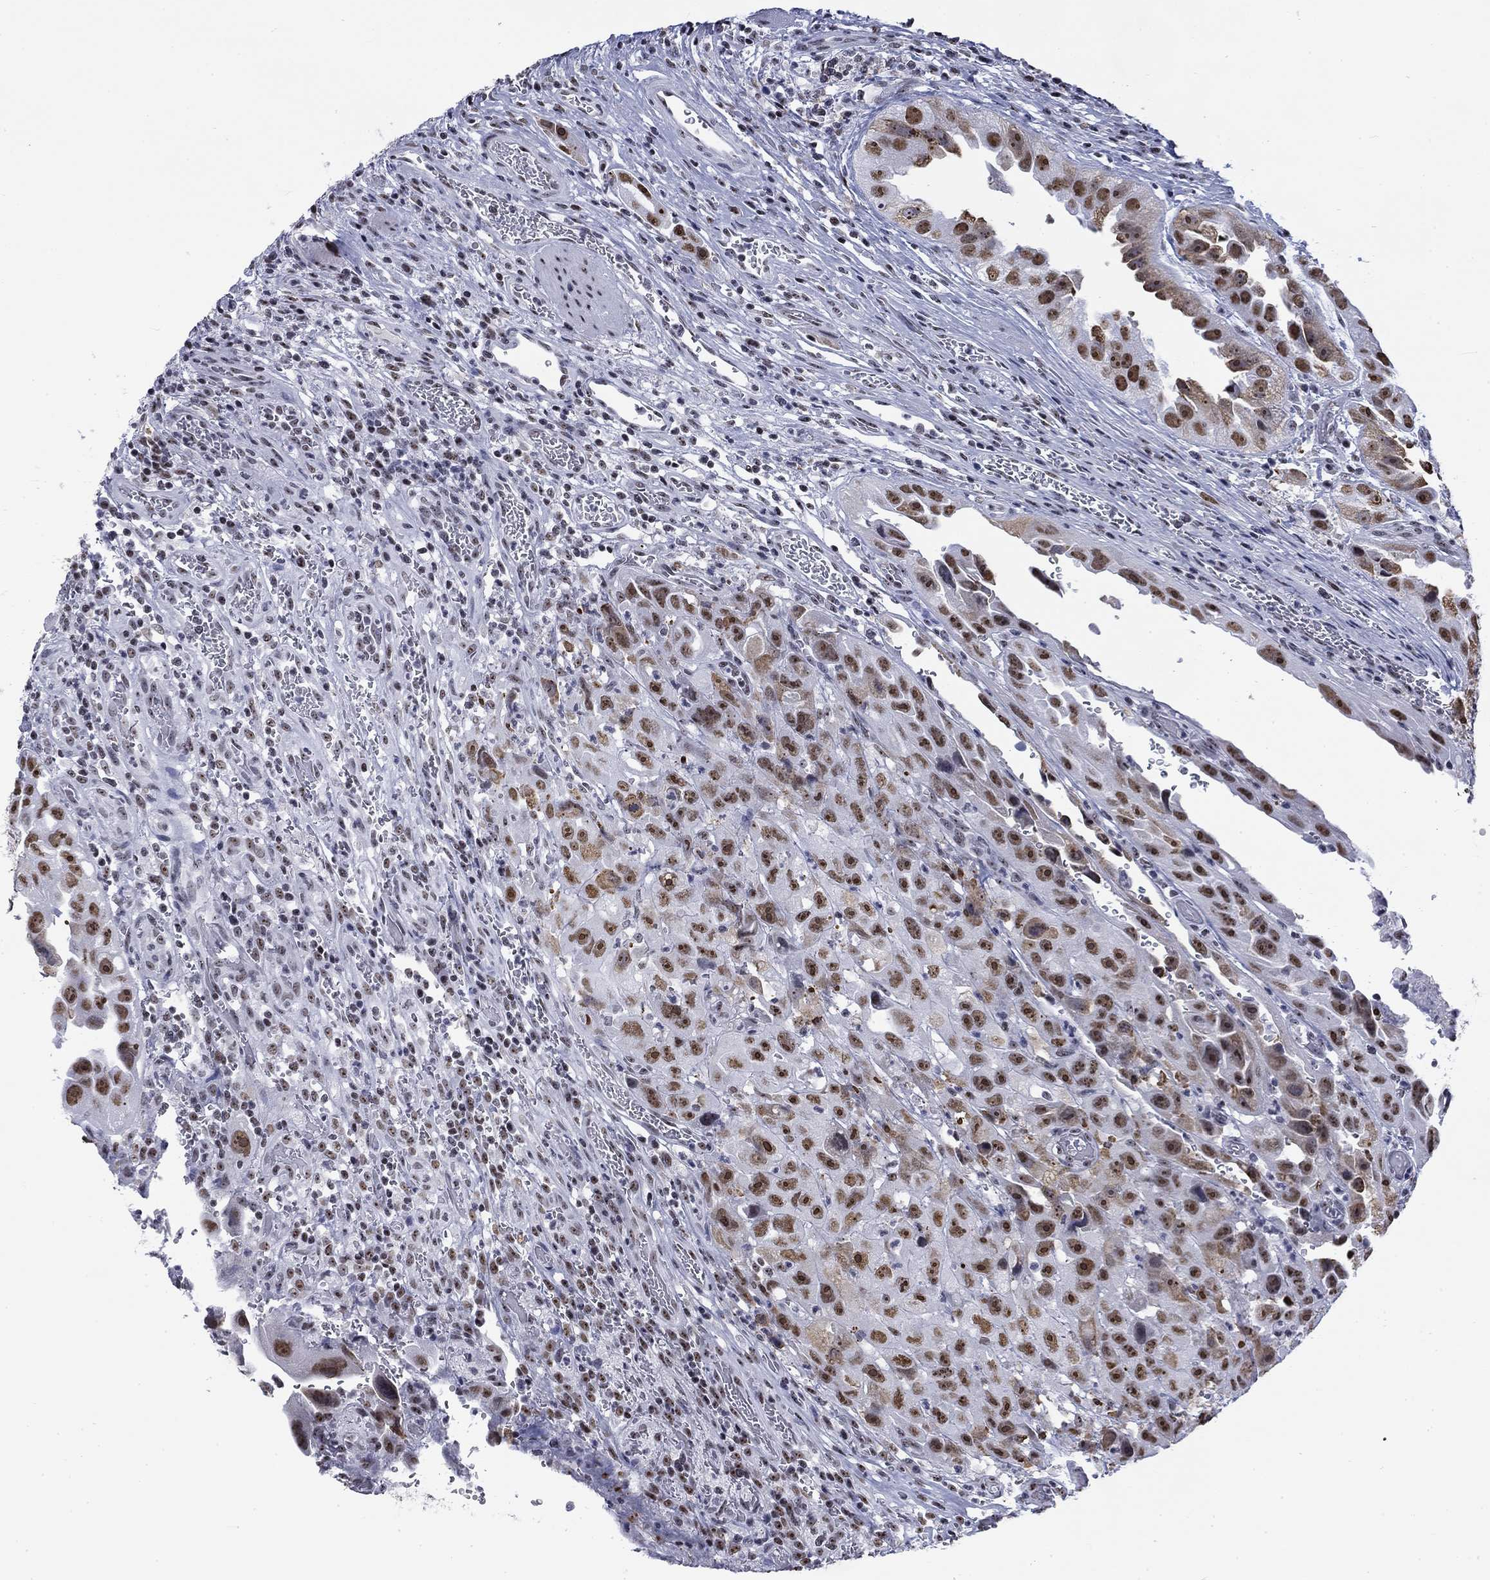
{"staining": {"intensity": "moderate", "quantity": ">75%", "location": "nuclear"}, "tissue": "urothelial cancer", "cell_type": "Tumor cells", "image_type": "cancer", "snomed": [{"axis": "morphology", "description": "Urothelial carcinoma, High grade"}, {"axis": "topography", "description": "Urinary bladder"}], "caption": "A medium amount of moderate nuclear expression is appreciated in about >75% of tumor cells in urothelial carcinoma (high-grade) tissue.", "gene": "CSRNP3", "patient": {"sex": "female", "age": 41}}